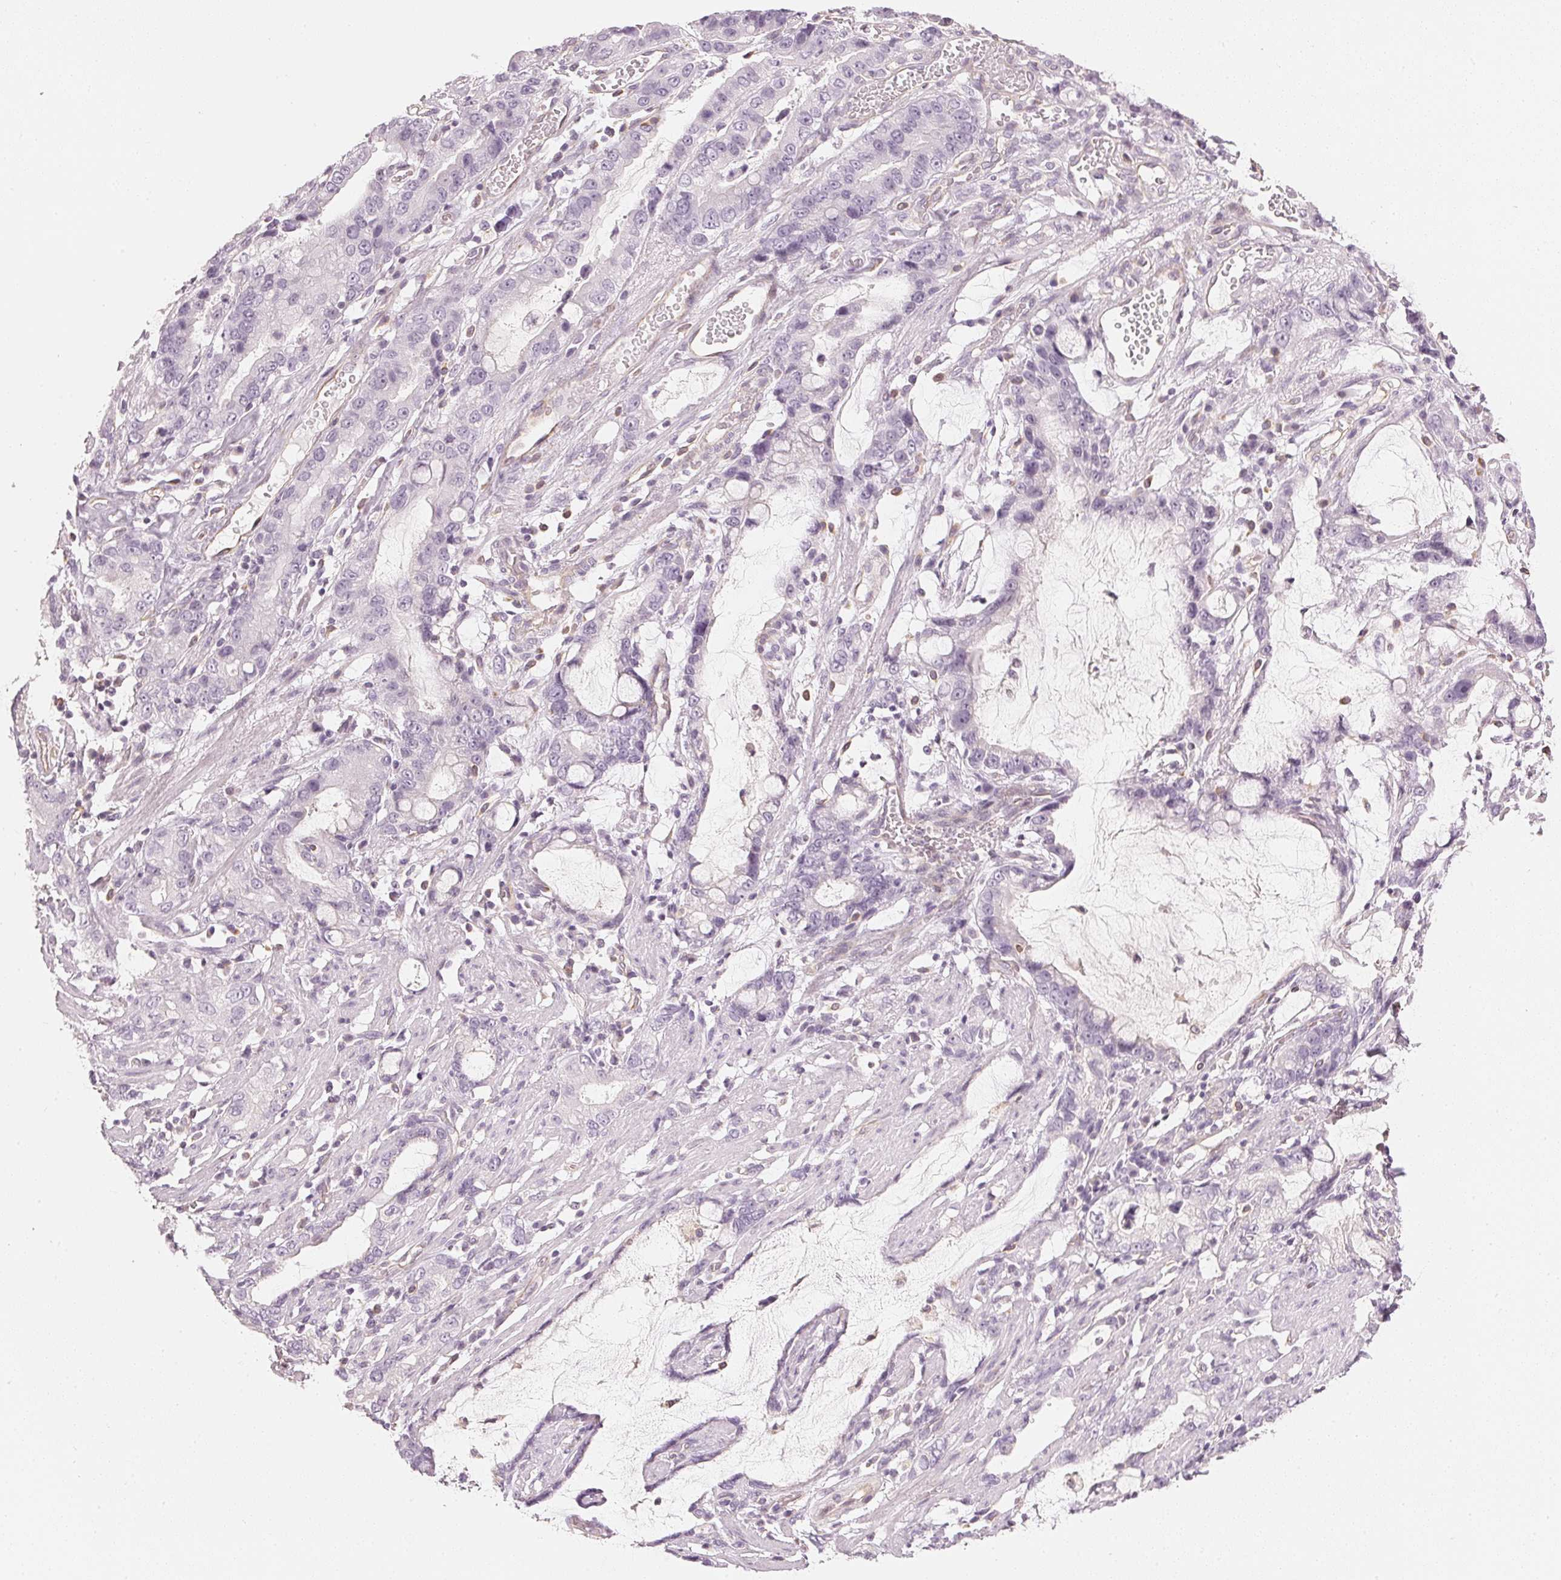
{"staining": {"intensity": "negative", "quantity": "none", "location": "none"}, "tissue": "stomach cancer", "cell_type": "Tumor cells", "image_type": "cancer", "snomed": [{"axis": "morphology", "description": "Adenocarcinoma, NOS"}, {"axis": "topography", "description": "Stomach"}], "caption": "DAB (3,3'-diaminobenzidine) immunohistochemical staining of human stomach adenocarcinoma reveals no significant staining in tumor cells.", "gene": "APLP1", "patient": {"sex": "male", "age": 55}}